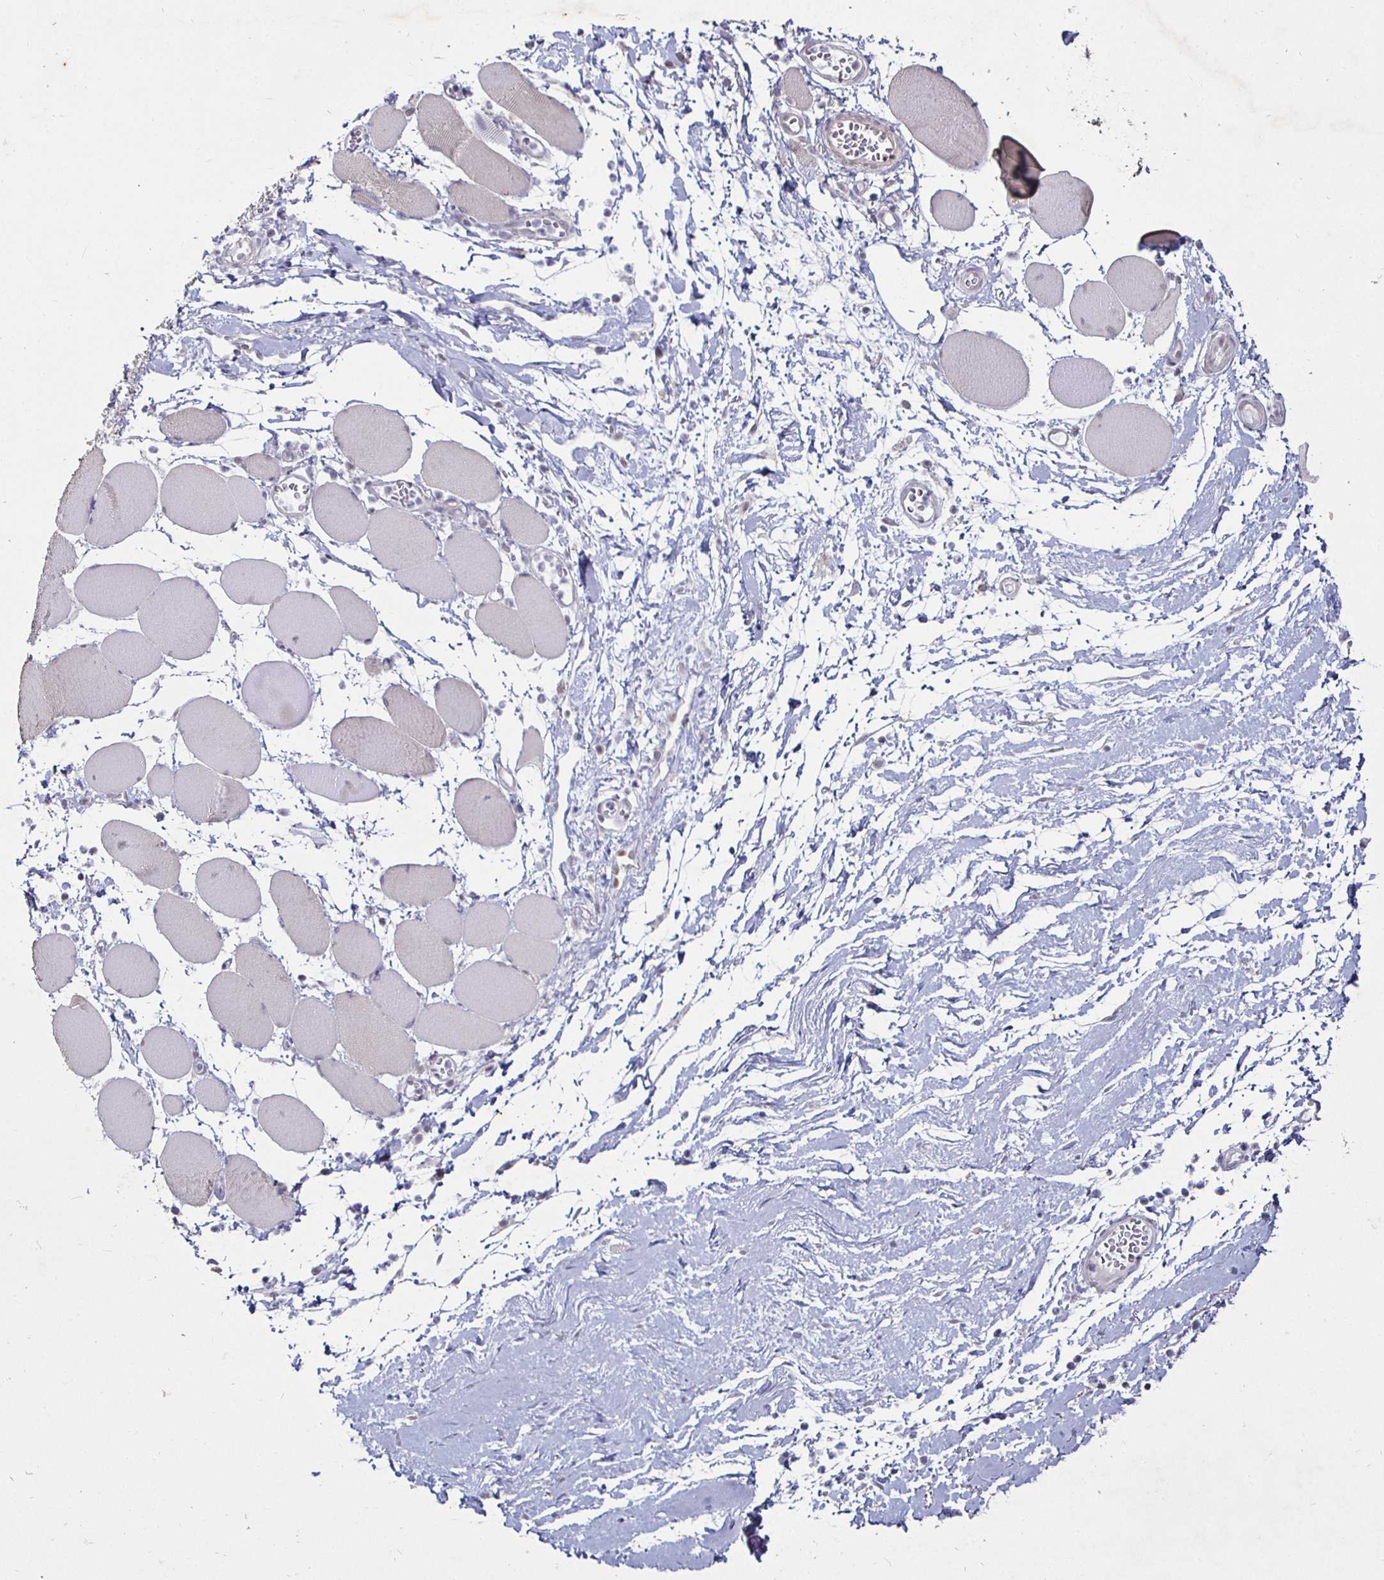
{"staining": {"intensity": "negative", "quantity": "none", "location": "none"}, "tissue": "skeletal muscle", "cell_type": "Myocytes", "image_type": "normal", "snomed": [{"axis": "morphology", "description": "Normal tissue, NOS"}, {"axis": "topography", "description": "Skeletal muscle"}], "caption": "This photomicrograph is of normal skeletal muscle stained with immunohistochemistry (IHC) to label a protein in brown with the nuclei are counter-stained blue. There is no expression in myocytes.", "gene": "MLH1", "patient": {"sex": "female", "age": 75}}